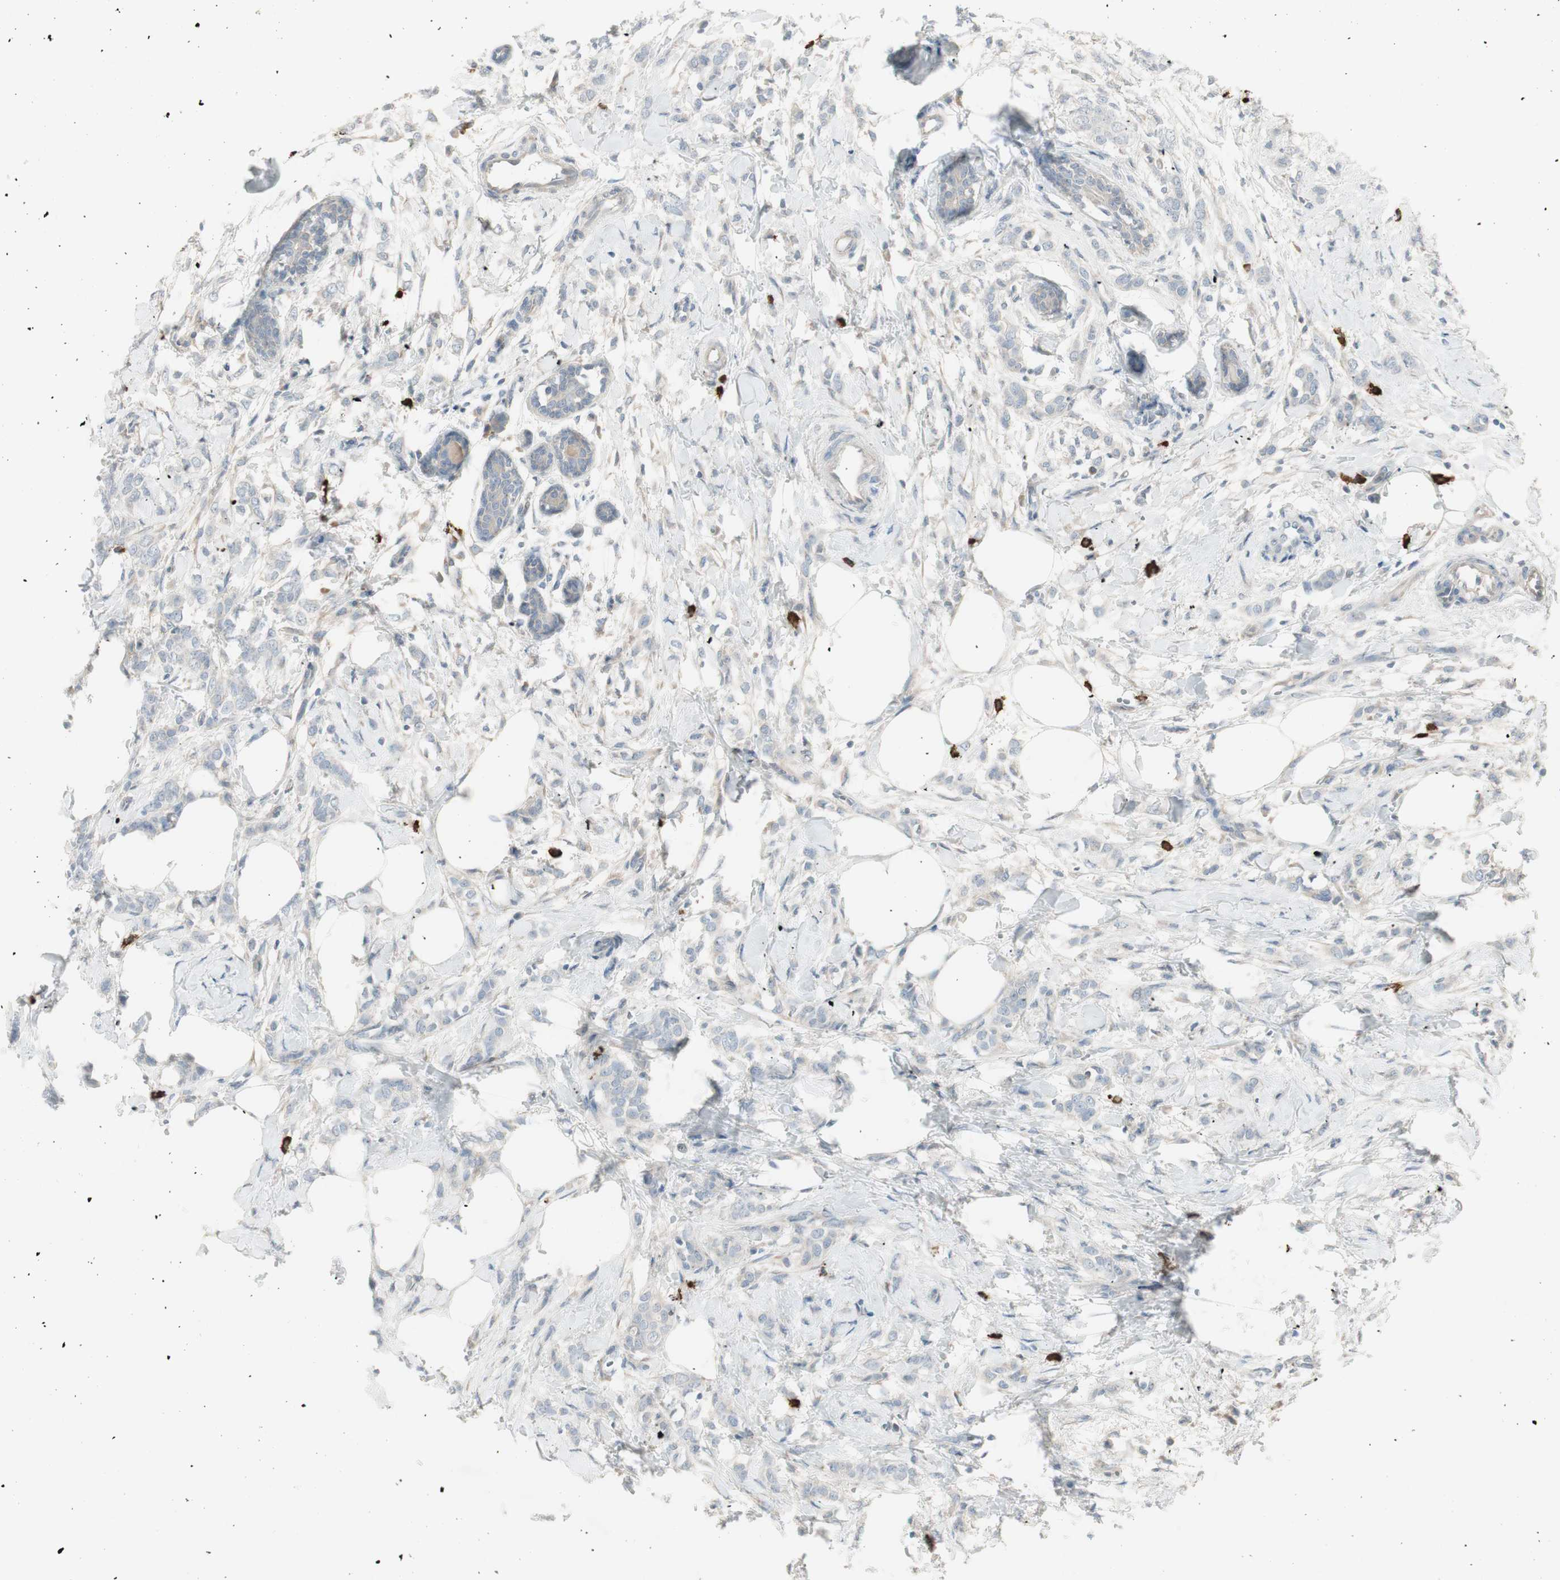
{"staining": {"intensity": "negative", "quantity": "none", "location": "none"}, "tissue": "breast cancer", "cell_type": "Tumor cells", "image_type": "cancer", "snomed": [{"axis": "morphology", "description": "Lobular carcinoma, in situ"}, {"axis": "morphology", "description": "Lobular carcinoma"}, {"axis": "topography", "description": "Breast"}], "caption": "Tumor cells are negative for brown protein staining in breast cancer.", "gene": "MAPRE3", "patient": {"sex": "female", "age": 41}}